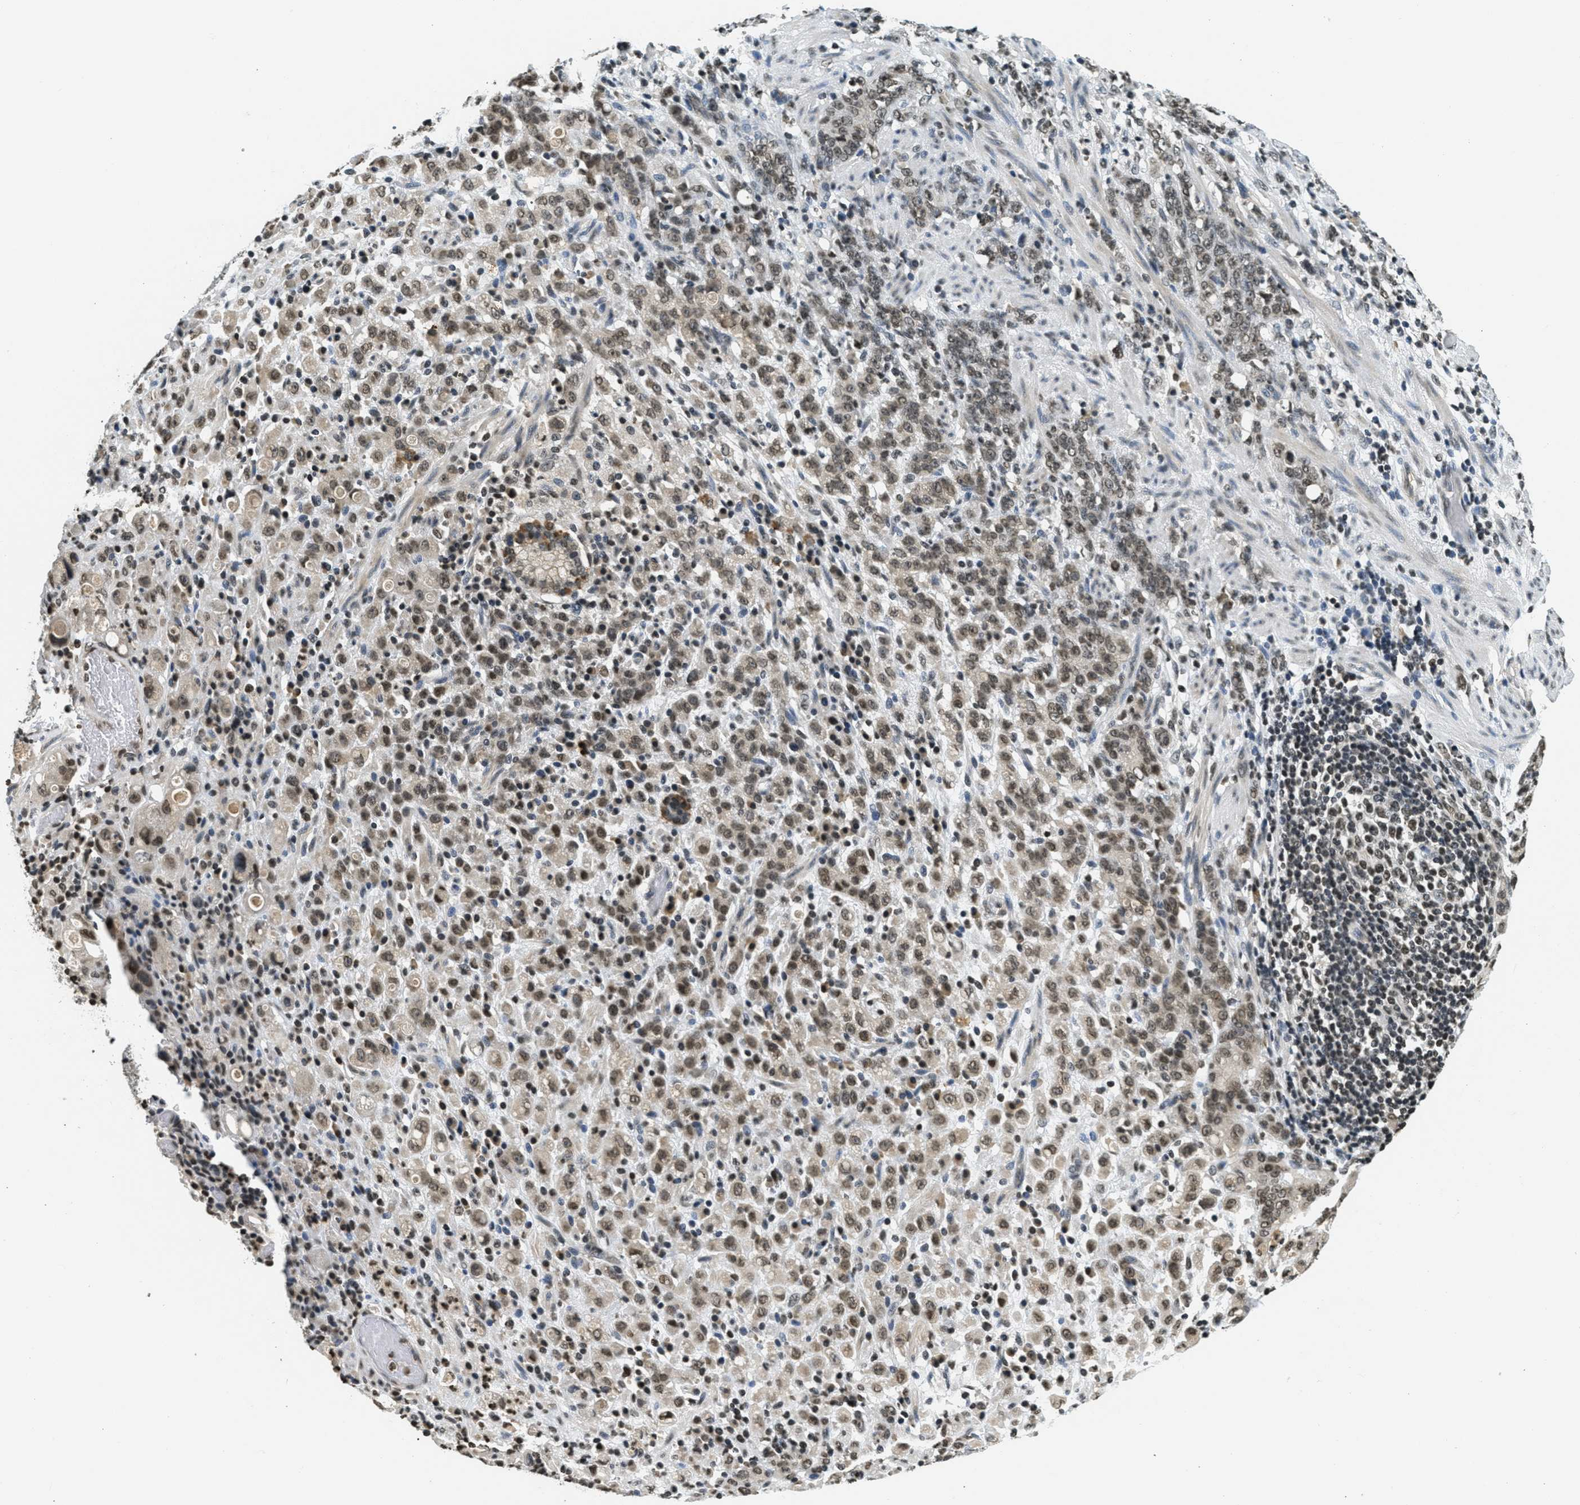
{"staining": {"intensity": "moderate", "quantity": ">75%", "location": "nuclear"}, "tissue": "stomach cancer", "cell_type": "Tumor cells", "image_type": "cancer", "snomed": [{"axis": "morphology", "description": "Adenocarcinoma, NOS"}, {"axis": "topography", "description": "Stomach, lower"}], "caption": "Stomach cancer was stained to show a protein in brown. There is medium levels of moderate nuclear expression in about >75% of tumor cells.", "gene": "LDB2", "patient": {"sex": "male", "age": 88}}